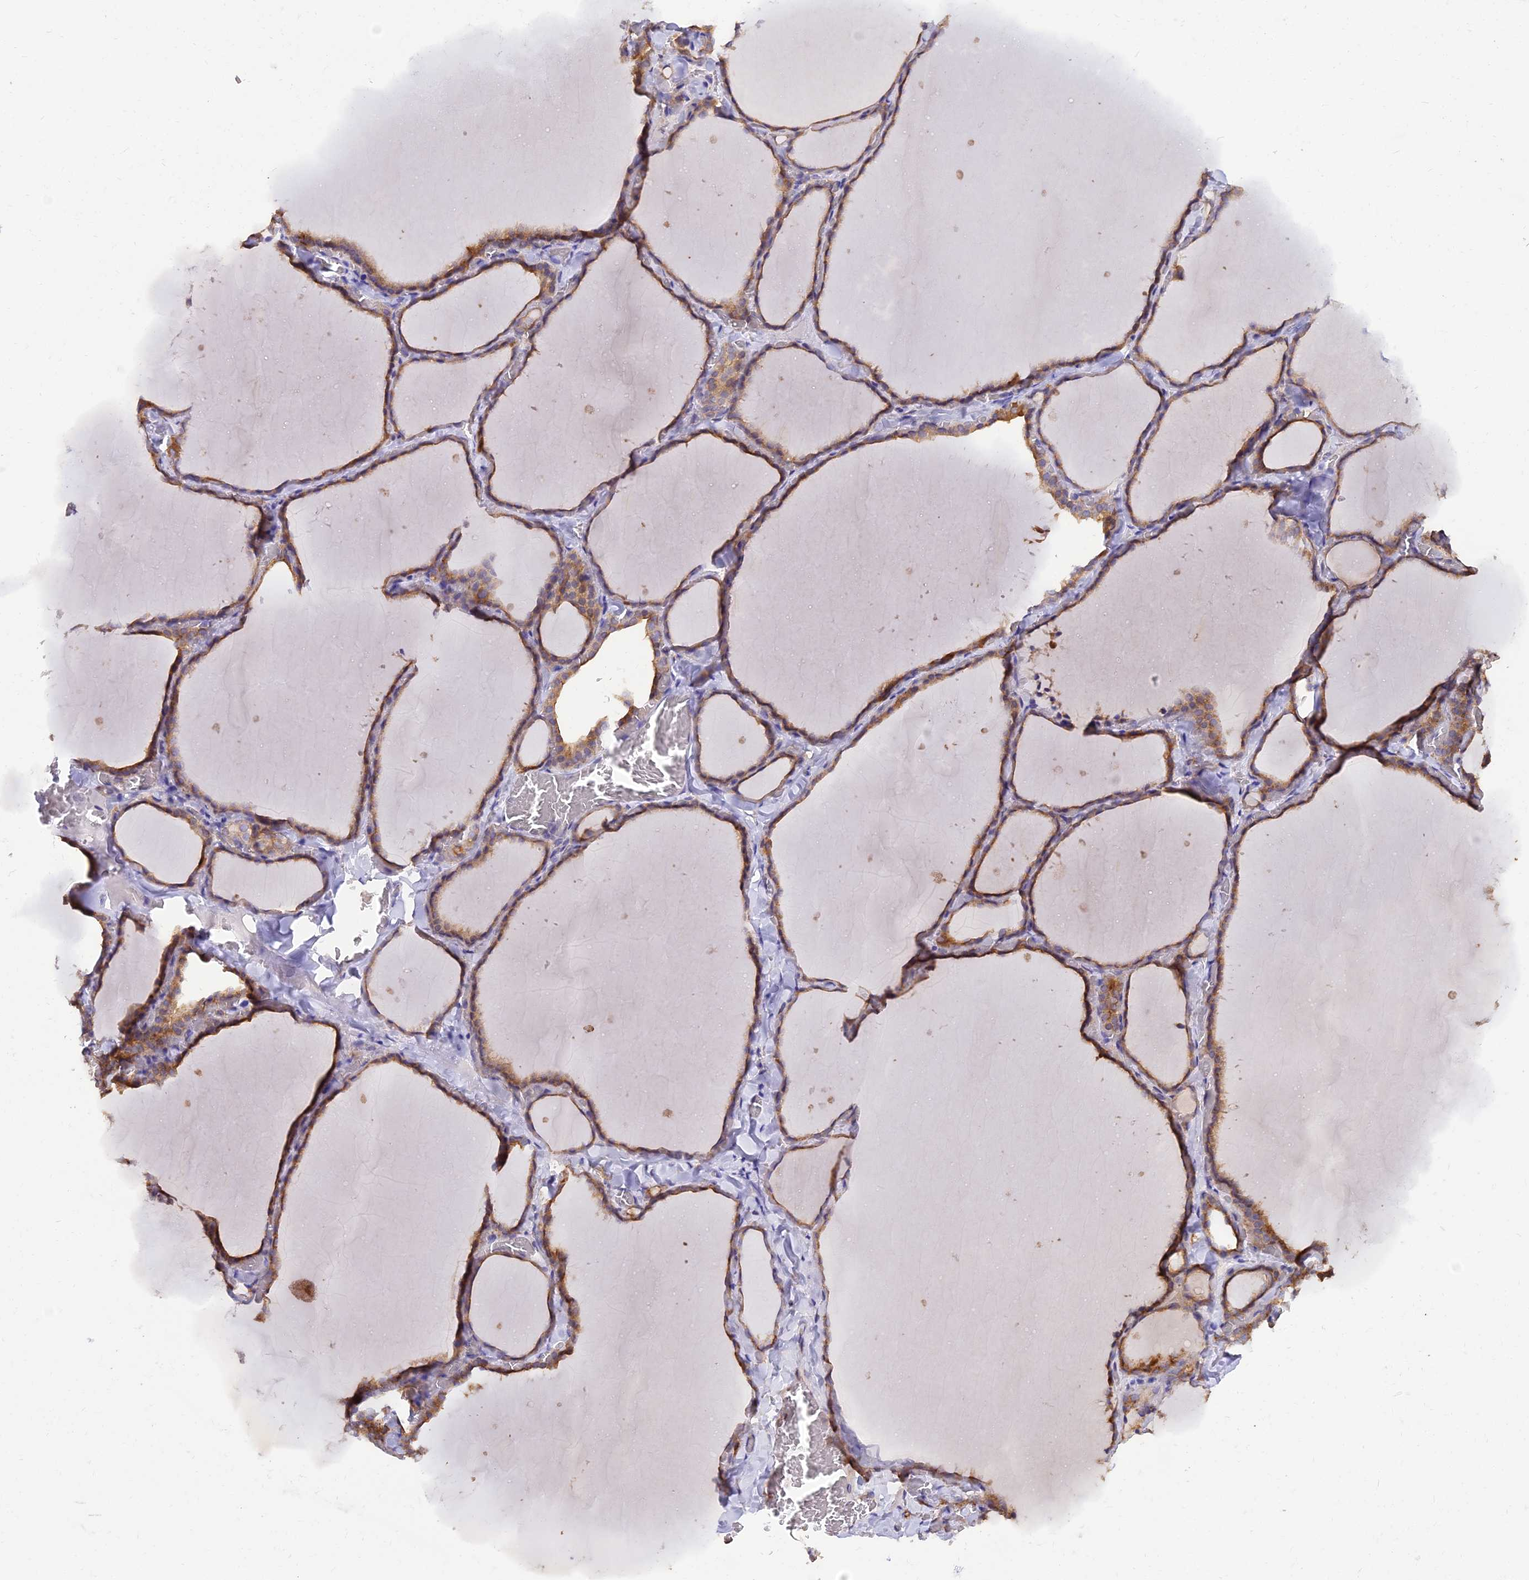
{"staining": {"intensity": "moderate", "quantity": ">75%", "location": "cytoplasmic/membranous"}, "tissue": "thyroid gland", "cell_type": "Glandular cells", "image_type": "normal", "snomed": [{"axis": "morphology", "description": "Normal tissue, NOS"}, {"axis": "topography", "description": "Thyroid gland"}], "caption": "Glandular cells display medium levels of moderate cytoplasmic/membranous expression in about >75% of cells in benign human thyroid gland. (DAB (3,3'-diaminobenzidine) = brown stain, brightfield microscopy at high magnification).", "gene": "ARL8A", "patient": {"sex": "female", "age": 22}}